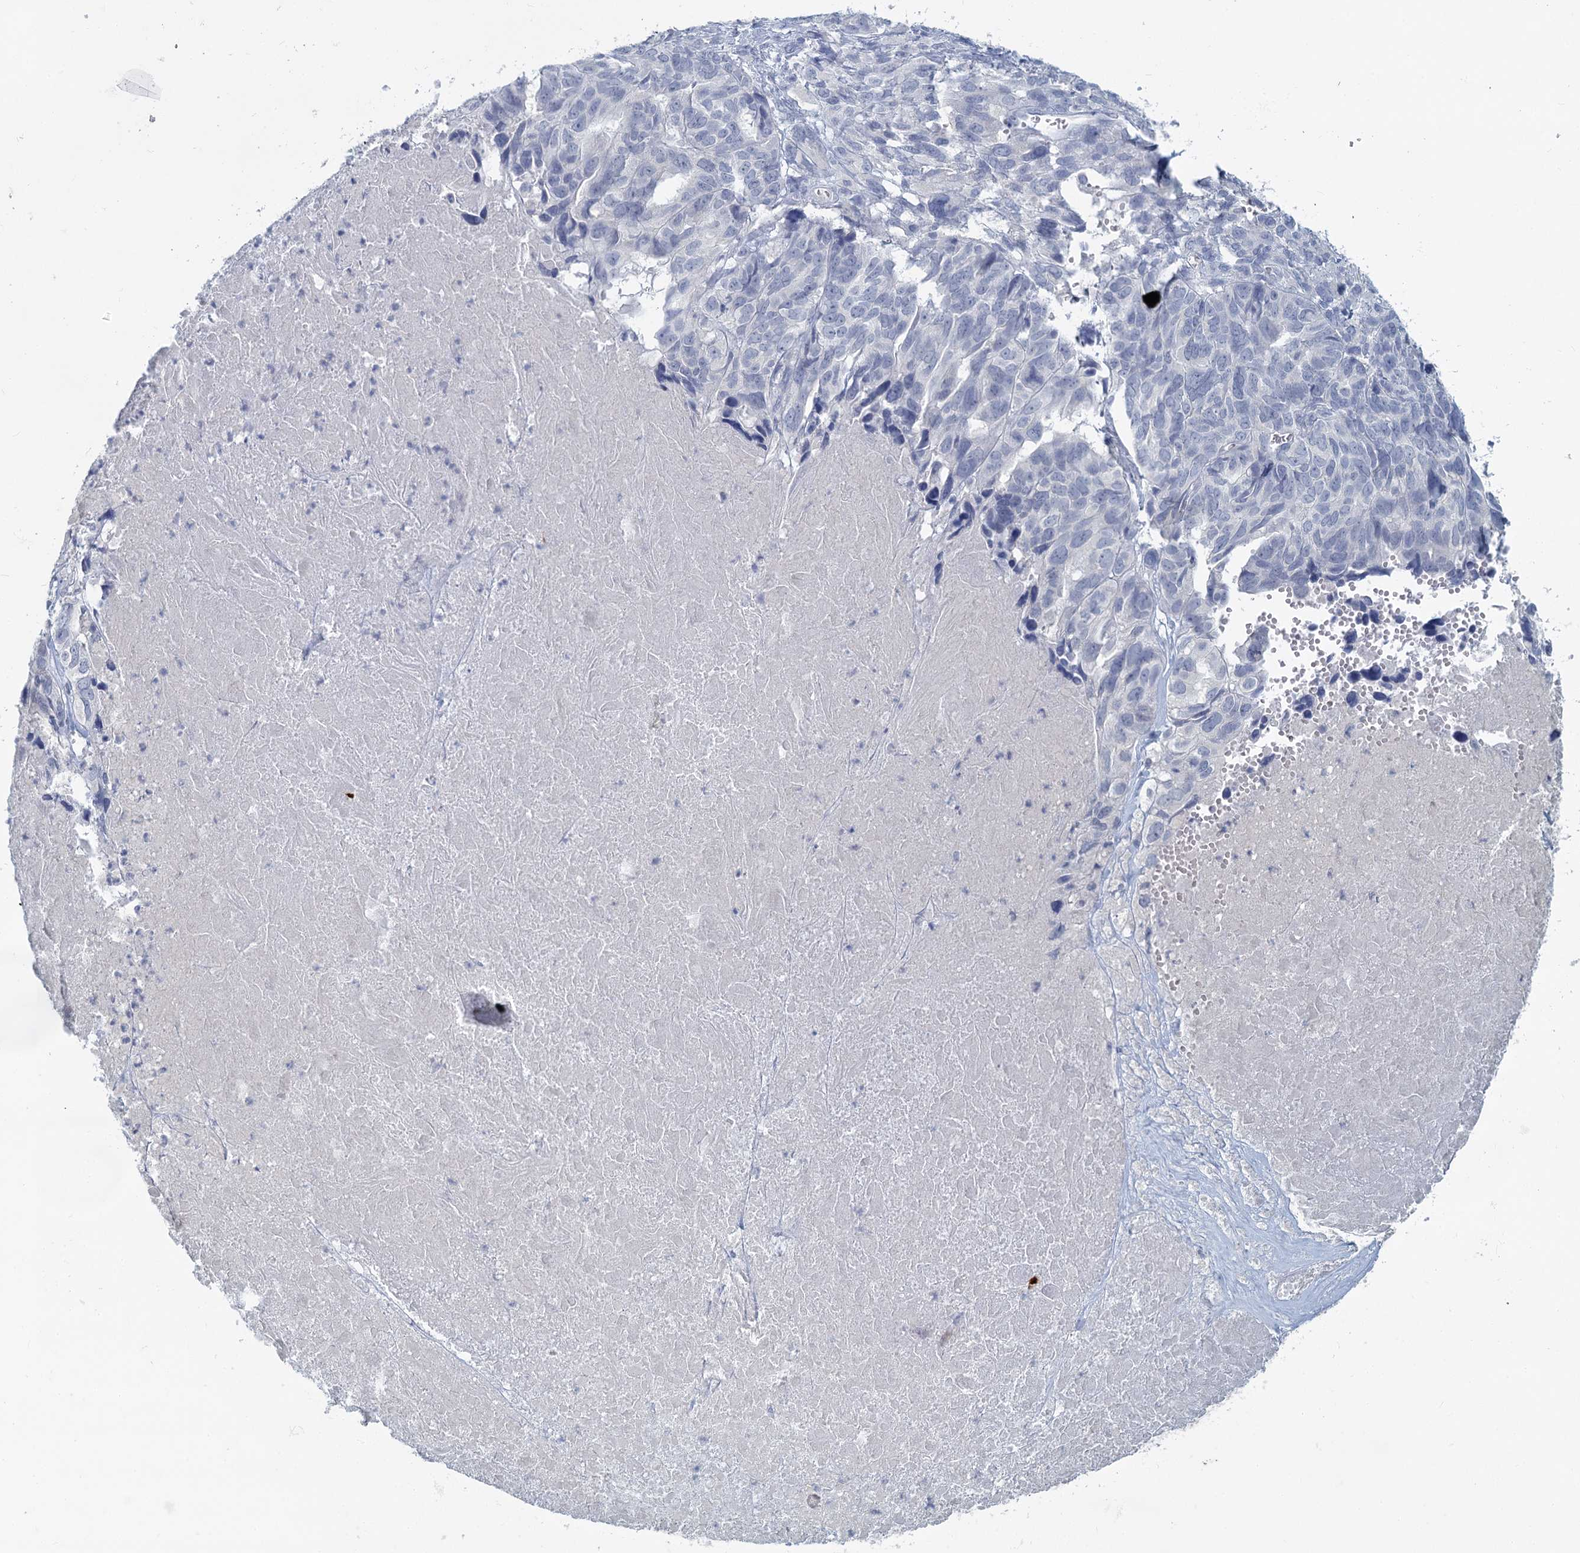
{"staining": {"intensity": "negative", "quantity": "none", "location": "none"}, "tissue": "ovarian cancer", "cell_type": "Tumor cells", "image_type": "cancer", "snomed": [{"axis": "morphology", "description": "Cystadenocarcinoma, serous, NOS"}, {"axis": "topography", "description": "Ovary"}], "caption": "Serous cystadenocarcinoma (ovarian) stained for a protein using IHC exhibits no expression tumor cells.", "gene": "CHGA", "patient": {"sex": "female", "age": 79}}